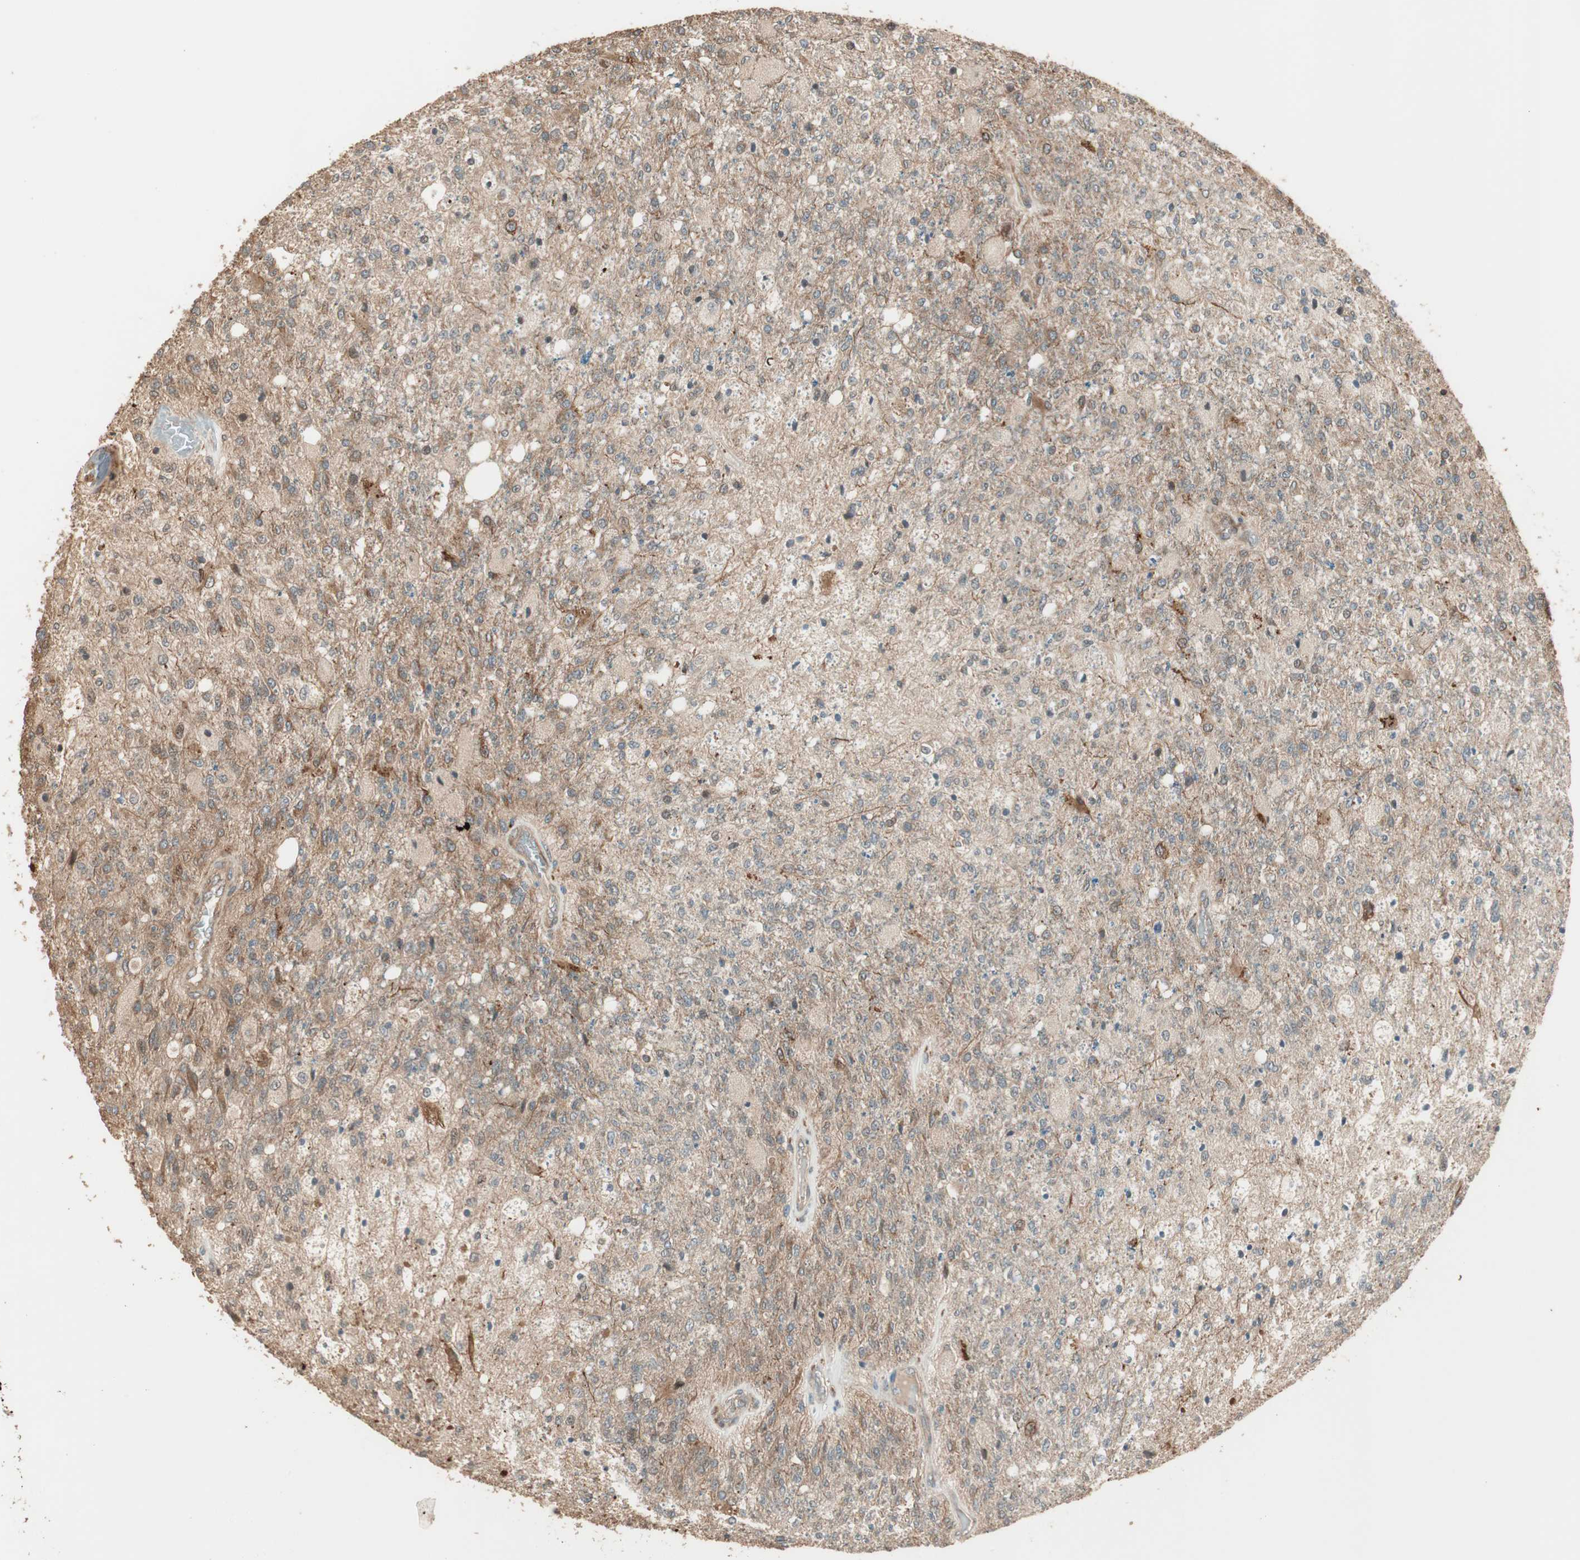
{"staining": {"intensity": "moderate", "quantity": ">75%", "location": "cytoplasmic/membranous"}, "tissue": "glioma", "cell_type": "Tumor cells", "image_type": "cancer", "snomed": [{"axis": "morphology", "description": "Normal tissue, NOS"}, {"axis": "morphology", "description": "Glioma, malignant, High grade"}, {"axis": "topography", "description": "Cerebral cortex"}], "caption": "About >75% of tumor cells in glioma demonstrate moderate cytoplasmic/membranous protein expression as visualized by brown immunohistochemical staining.", "gene": "CNOT4", "patient": {"sex": "male", "age": 77}}